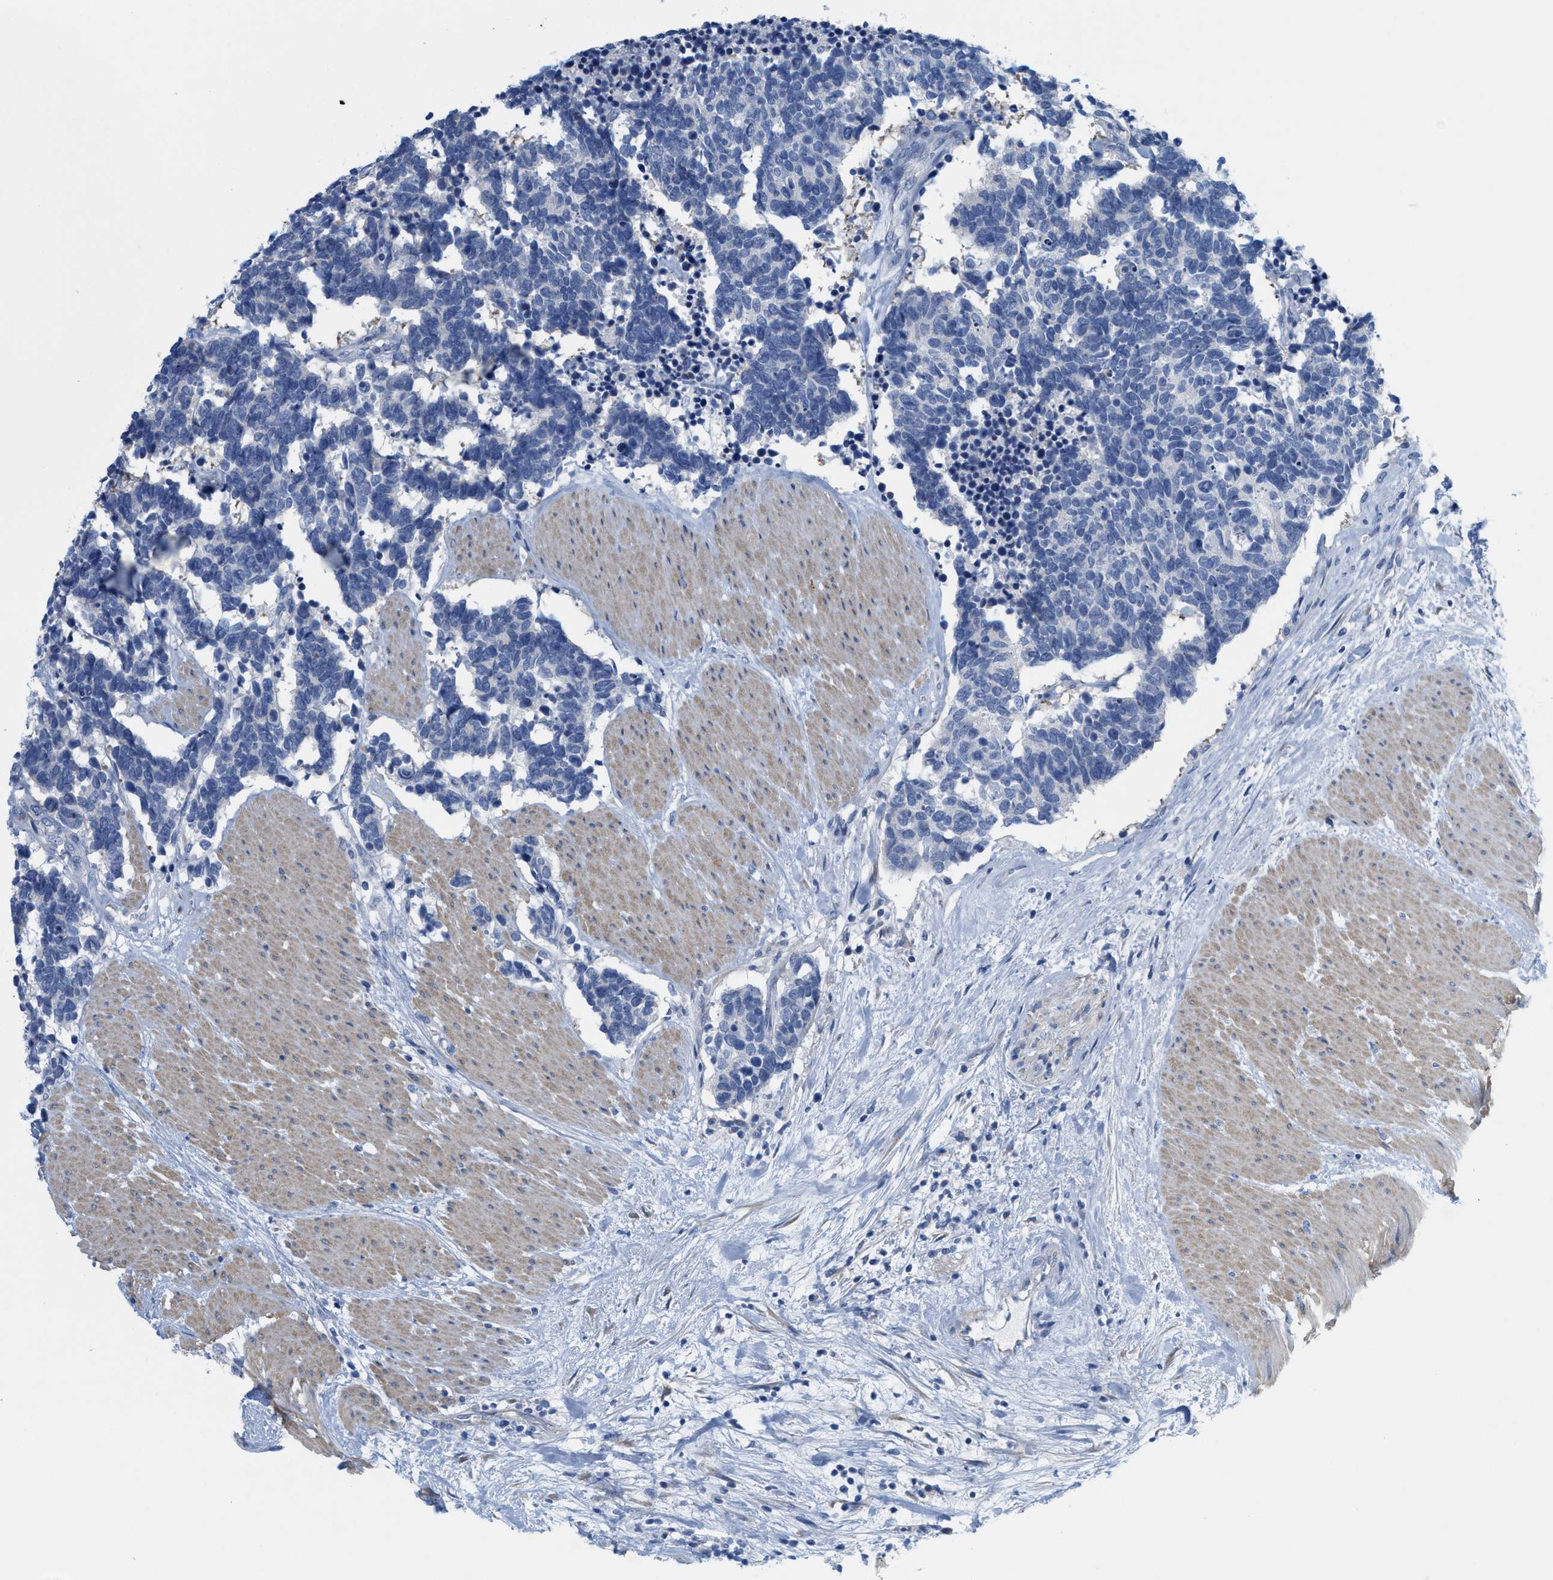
{"staining": {"intensity": "negative", "quantity": "none", "location": "none"}, "tissue": "carcinoid", "cell_type": "Tumor cells", "image_type": "cancer", "snomed": [{"axis": "morphology", "description": "Carcinoma, NOS"}, {"axis": "morphology", "description": "Carcinoid, malignant, NOS"}, {"axis": "topography", "description": "Urinary bladder"}], "caption": "Immunohistochemistry micrograph of neoplastic tissue: carcinoid stained with DAB displays no significant protein expression in tumor cells. (Immunohistochemistry (ihc), brightfield microscopy, high magnification).", "gene": "CPA2", "patient": {"sex": "male", "age": 57}}